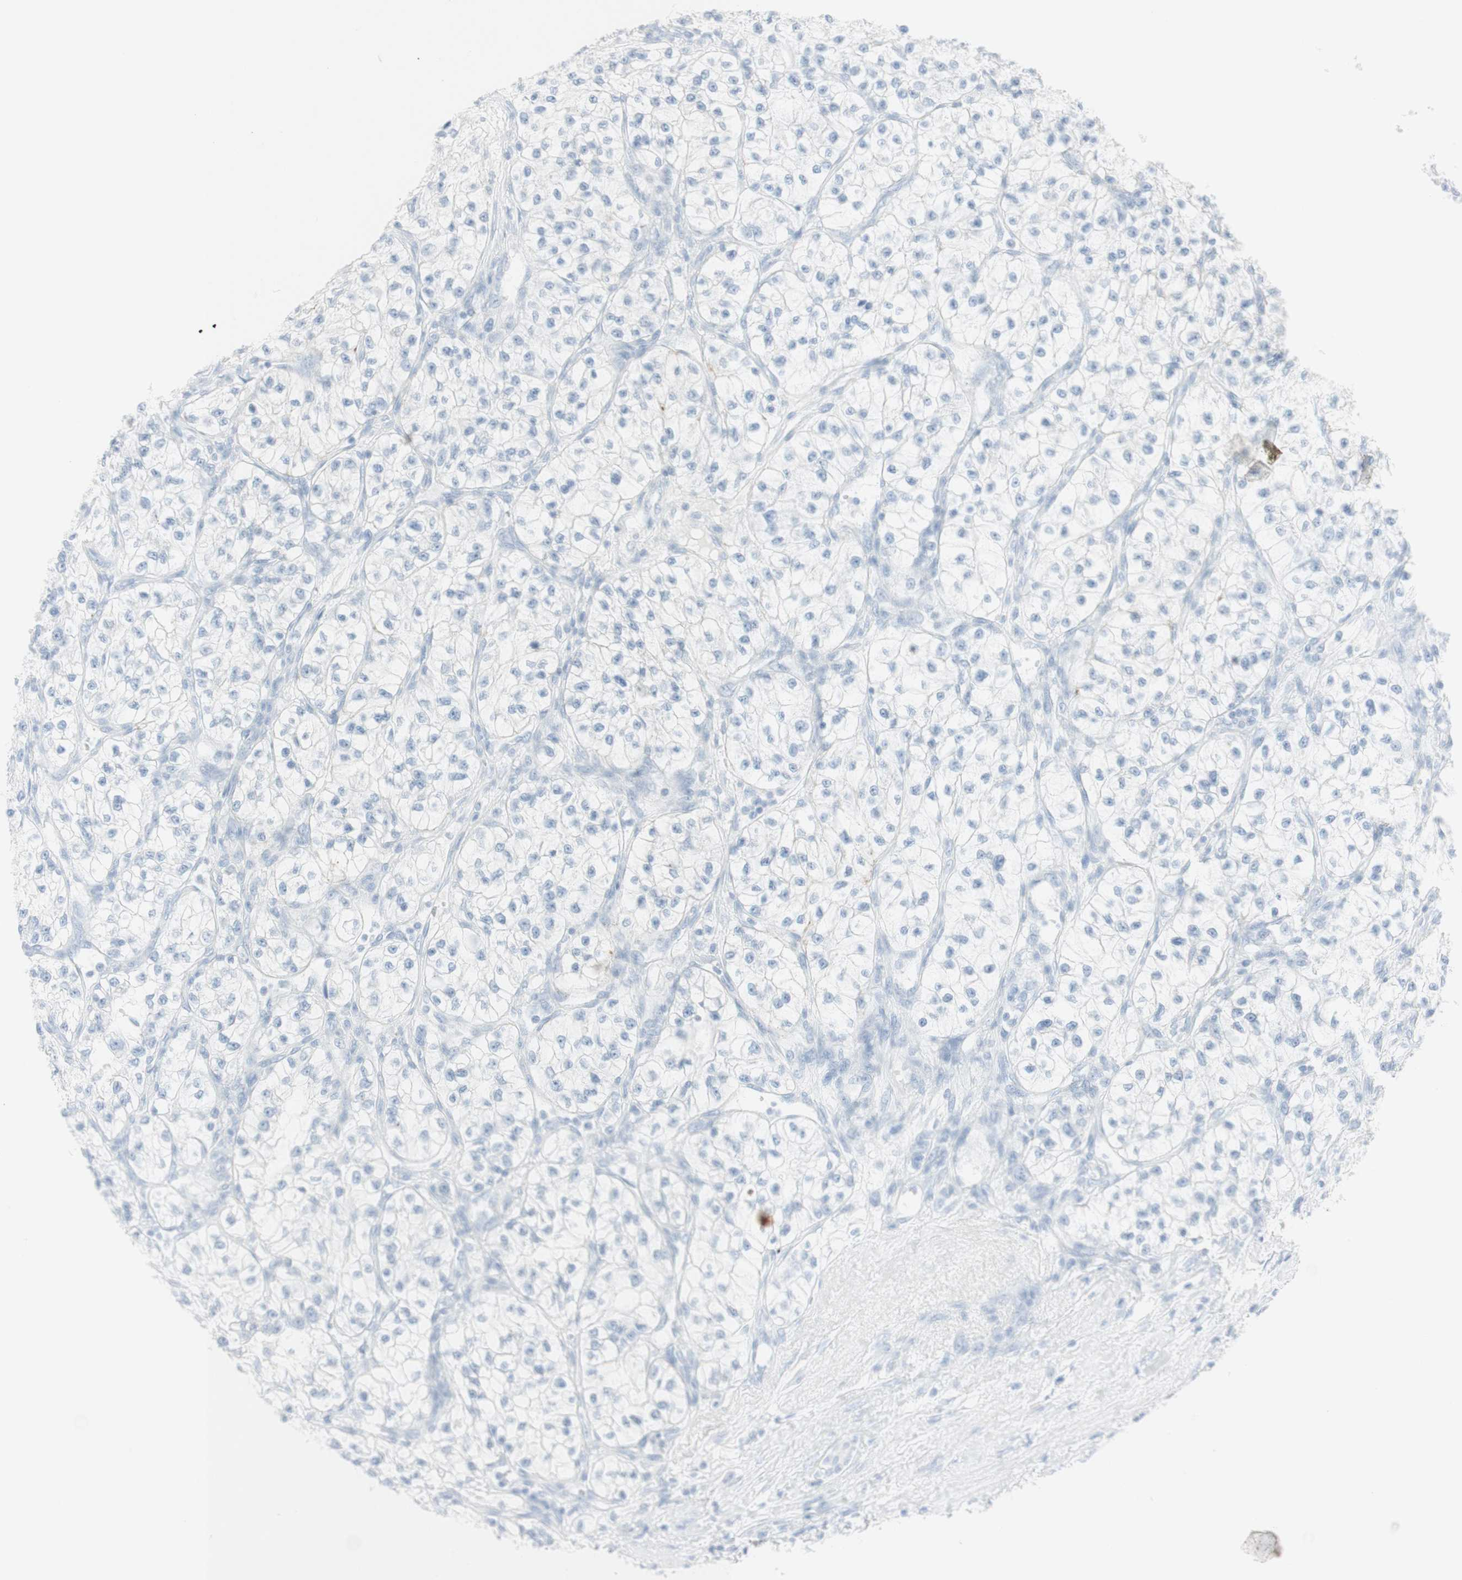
{"staining": {"intensity": "negative", "quantity": "none", "location": "none"}, "tissue": "renal cancer", "cell_type": "Tumor cells", "image_type": "cancer", "snomed": [{"axis": "morphology", "description": "Adenocarcinoma, NOS"}, {"axis": "topography", "description": "Kidney"}], "caption": "This is a image of immunohistochemistry (IHC) staining of adenocarcinoma (renal), which shows no positivity in tumor cells.", "gene": "NAPSA", "patient": {"sex": "female", "age": 57}}